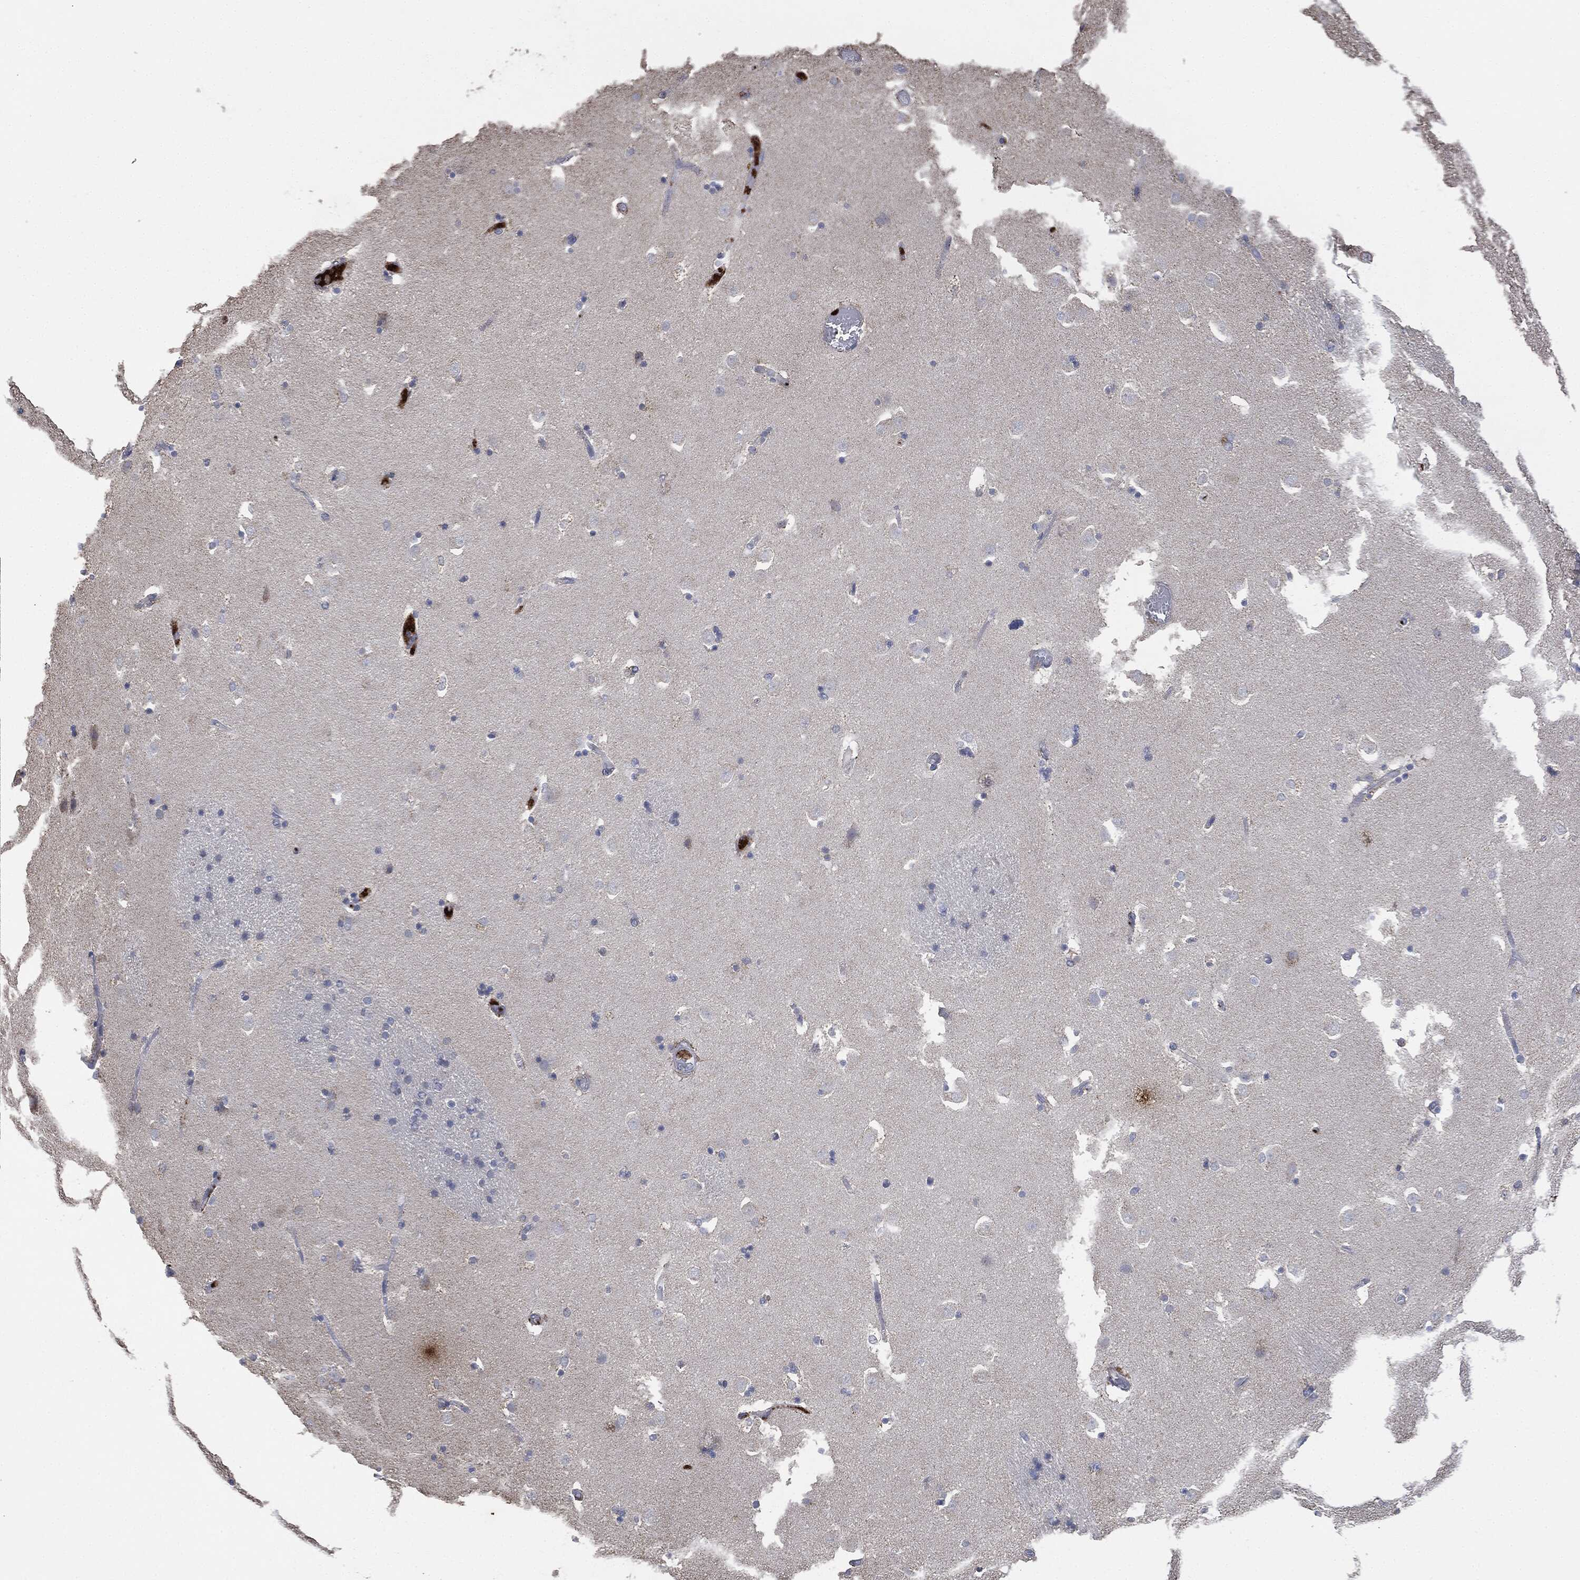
{"staining": {"intensity": "negative", "quantity": "none", "location": "none"}, "tissue": "caudate", "cell_type": "Glial cells", "image_type": "normal", "snomed": [{"axis": "morphology", "description": "Normal tissue, NOS"}, {"axis": "topography", "description": "Lateral ventricle wall"}], "caption": "The photomicrograph reveals no significant expression in glial cells of caudate.", "gene": "CD33", "patient": {"sex": "male", "age": 51}}